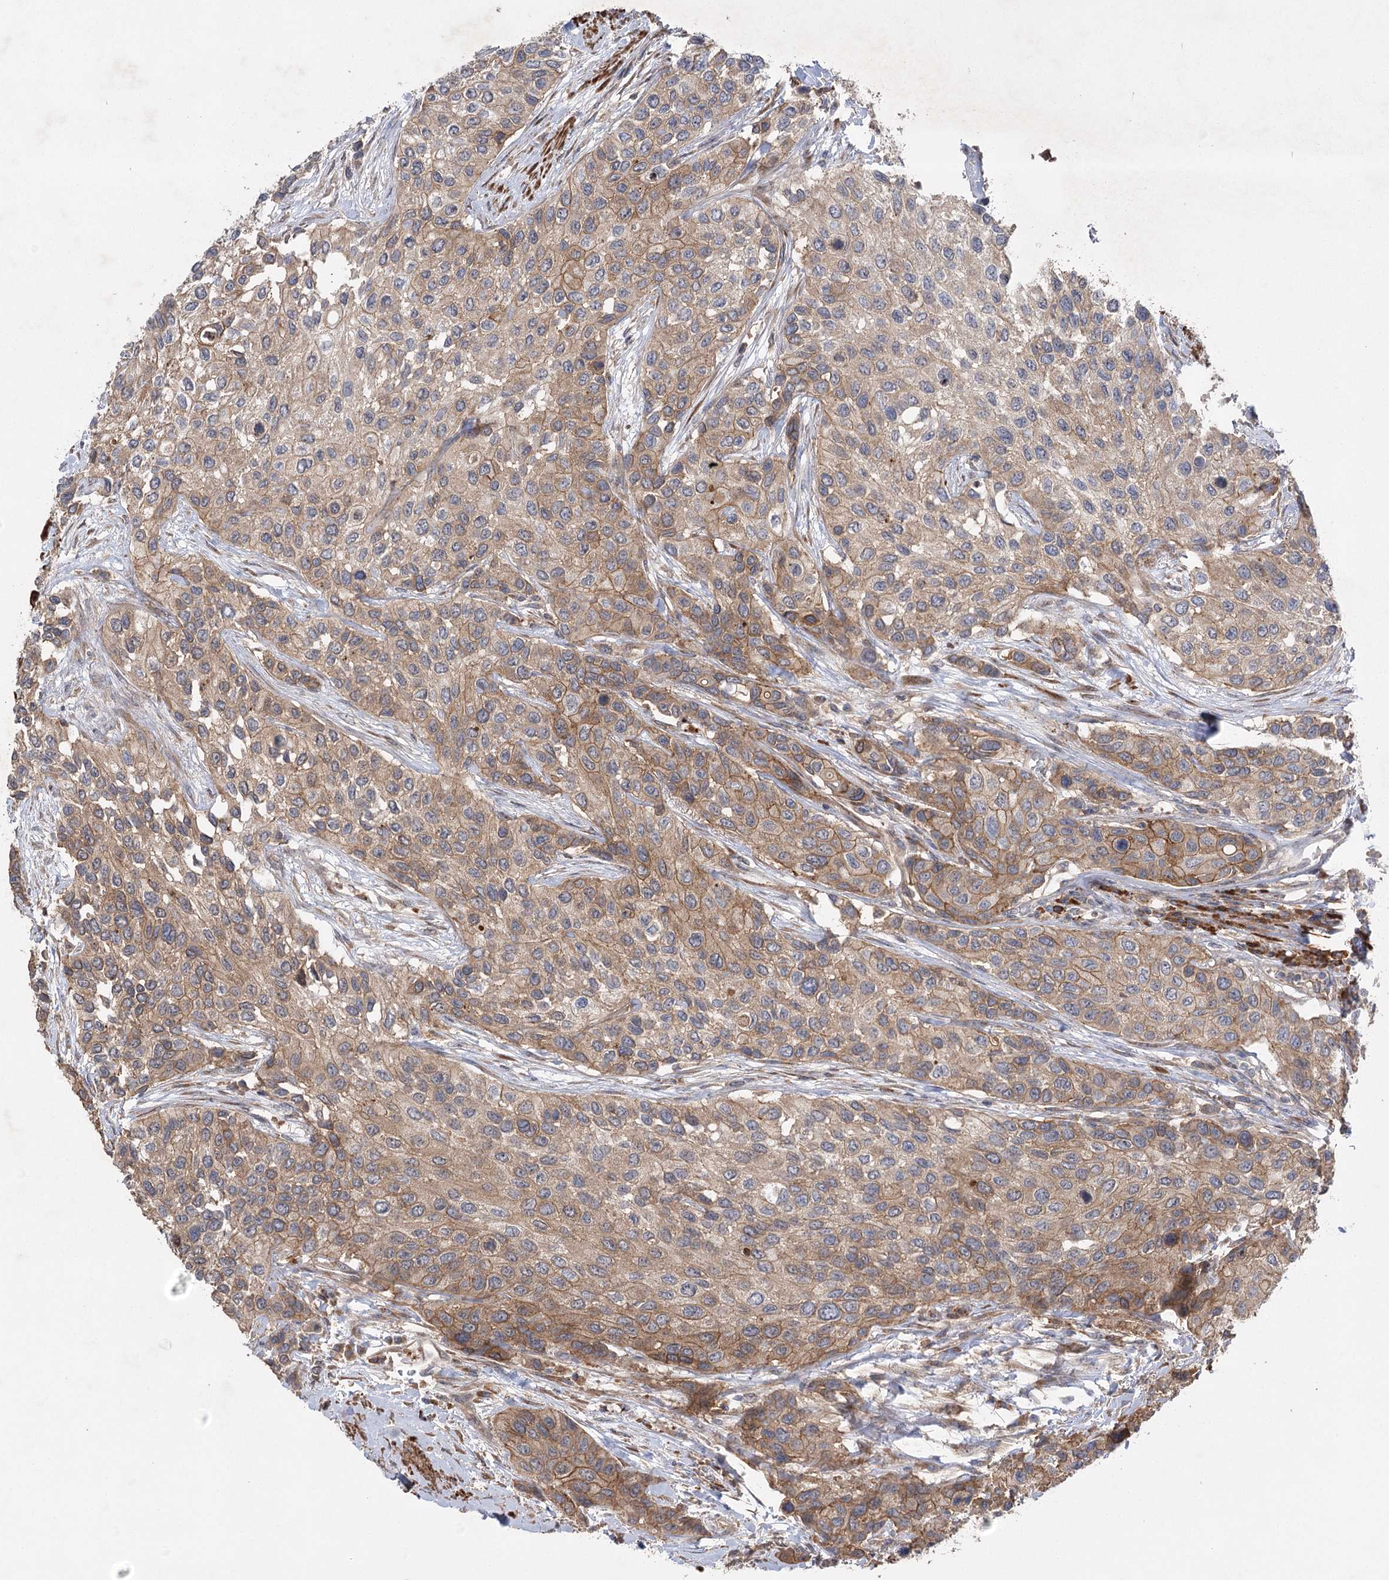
{"staining": {"intensity": "moderate", "quantity": ">75%", "location": "cytoplasmic/membranous"}, "tissue": "urothelial cancer", "cell_type": "Tumor cells", "image_type": "cancer", "snomed": [{"axis": "morphology", "description": "Normal tissue, NOS"}, {"axis": "morphology", "description": "Urothelial carcinoma, High grade"}, {"axis": "topography", "description": "Vascular tissue"}, {"axis": "topography", "description": "Urinary bladder"}], "caption": "Moderate cytoplasmic/membranous expression for a protein is appreciated in about >75% of tumor cells of urothelial cancer using IHC.", "gene": "KCNN2", "patient": {"sex": "female", "age": 56}}